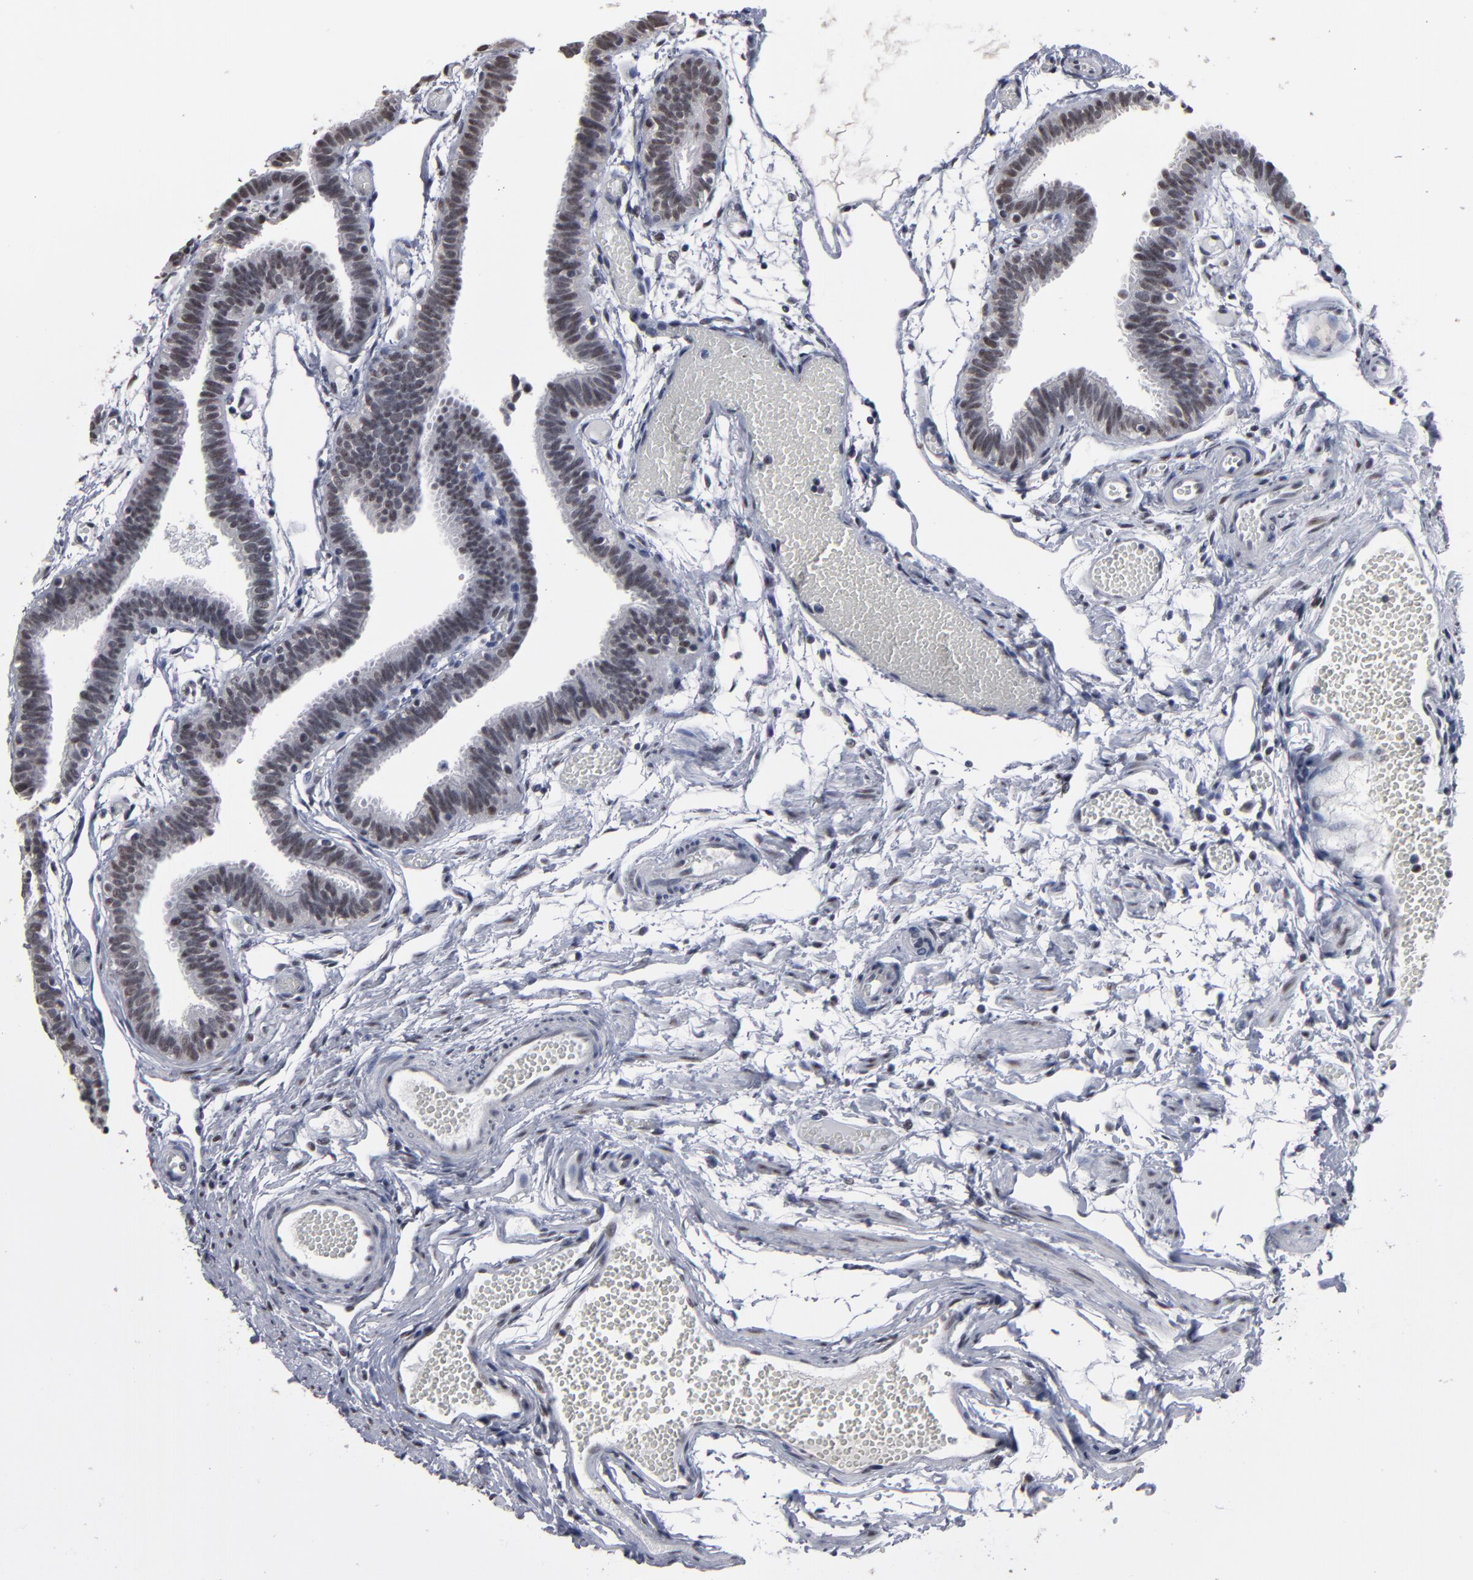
{"staining": {"intensity": "weak", "quantity": "25%-75%", "location": "nuclear"}, "tissue": "fallopian tube", "cell_type": "Glandular cells", "image_type": "normal", "snomed": [{"axis": "morphology", "description": "Normal tissue, NOS"}, {"axis": "topography", "description": "Fallopian tube"}], "caption": "An immunohistochemistry (IHC) histopathology image of benign tissue is shown. Protein staining in brown labels weak nuclear positivity in fallopian tube within glandular cells. The staining is performed using DAB (3,3'-diaminobenzidine) brown chromogen to label protein expression. The nuclei are counter-stained blue using hematoxylin.", "gene": "SSRP1", "patient": {"sex": "female", "age": 29}}